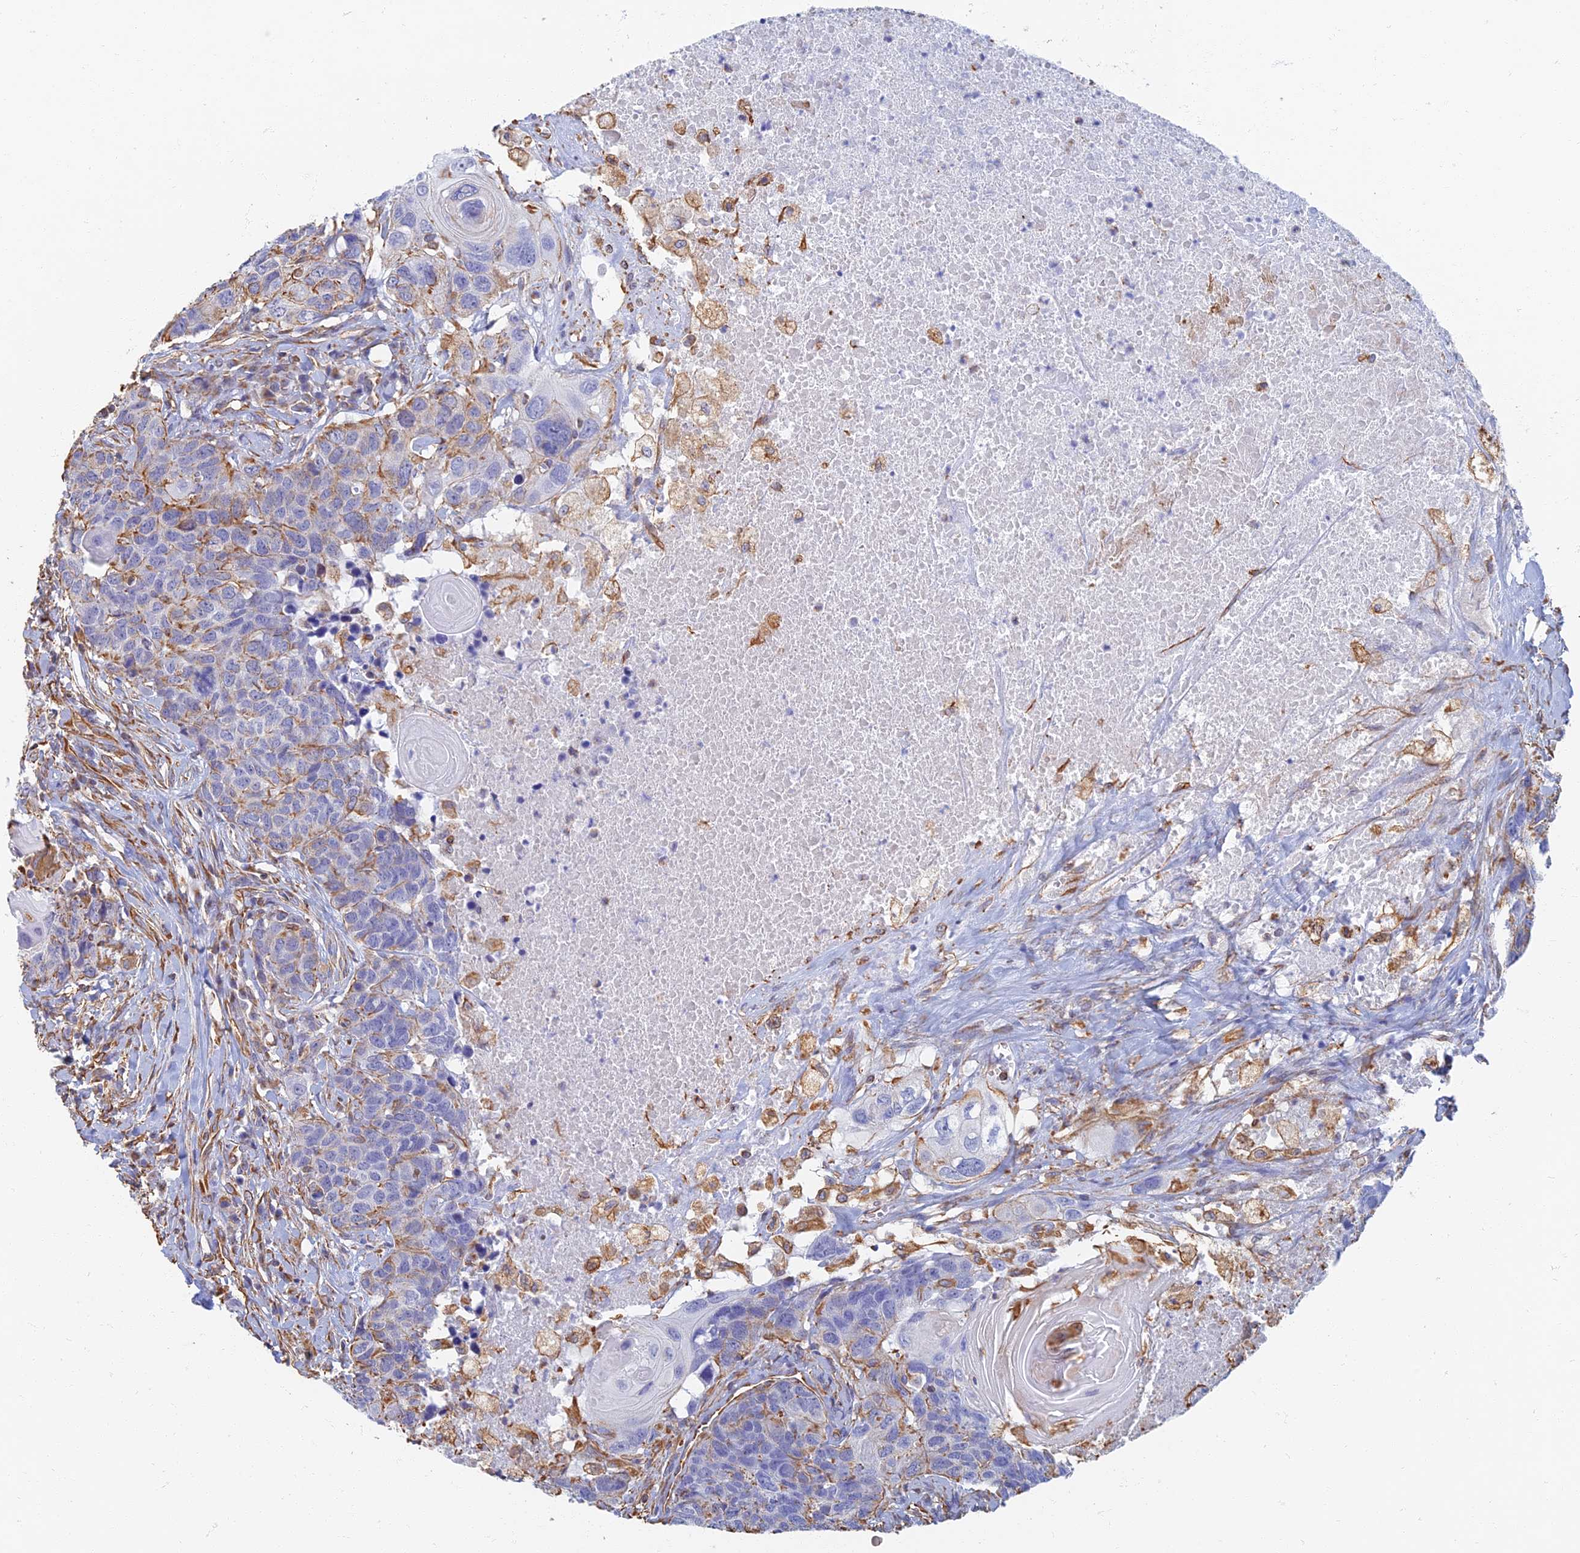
{"staining": {"intensity": "negative", "quantity": "none", "location": "none"}, "tissue": "head and neck cancer", "cell_type": "Tumor cells", "image_type": "cancer", "snomed": [{"axis": "morphology", "description": "Squamous cell carcinoma, NOS"}, {"axis": "topography", "description": "Head-Neck"}], "caption": "Immunohistochemical staining of head and neck squamous cell carcinoma reveals no significant expression in tumor cells.", "gene": "RMC1", "patient": {"sex": "male", "age": 66}}